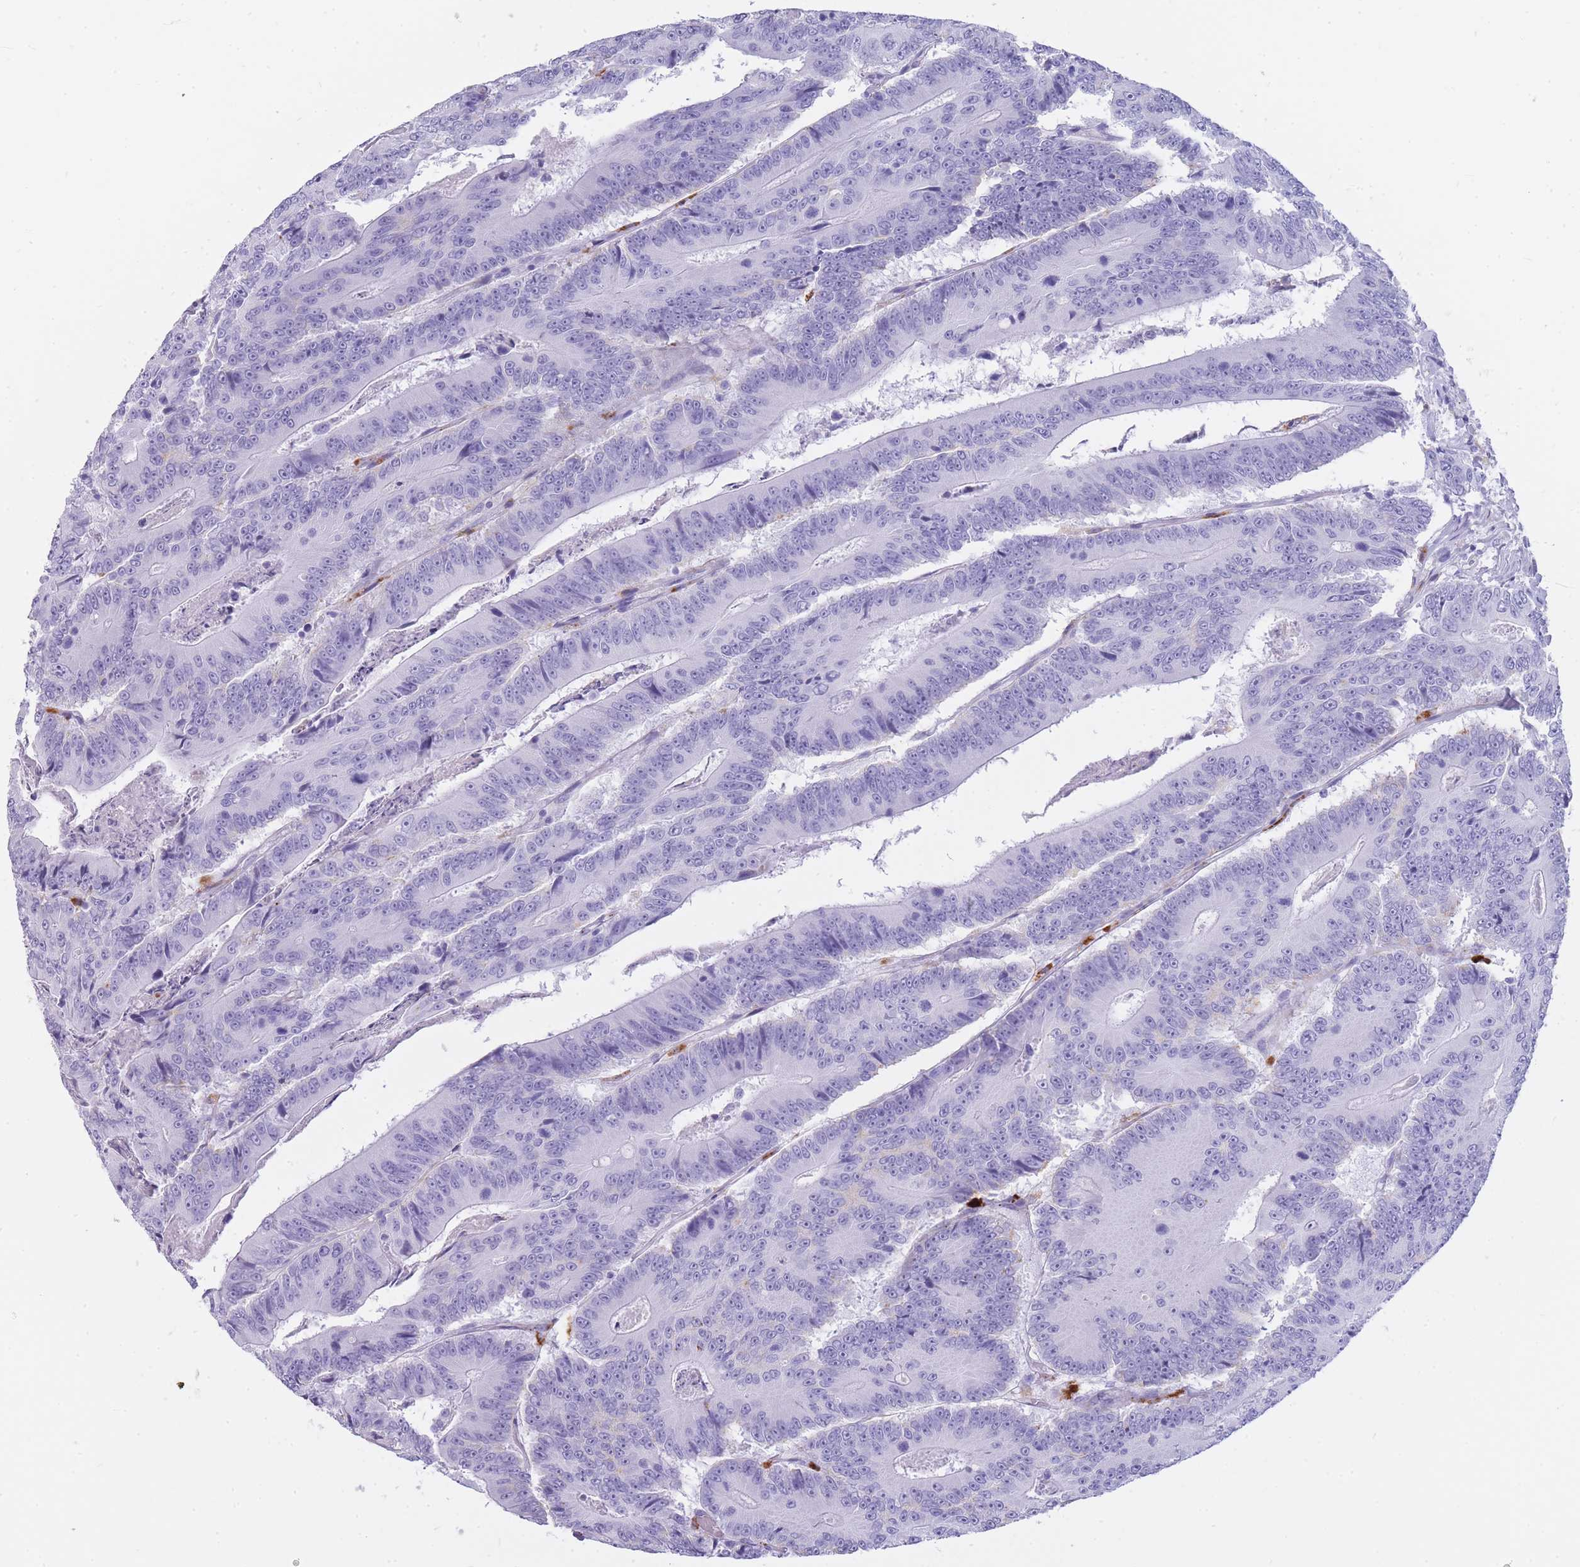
{"staining": {"intensity": "negative", "quantity": "none", "location": "none"}, "tissue": "colorectal cancer", "cell_type": "Tumor cells", "image_type": "cancer", "snomed": [{"axis": "morphology", "description": "Adenocarcinoma, NOS"}, {"axis": "topography", "description": "Colon"}], "caption": "This histopathology image is of colorectal cancer stained with immunohistochemistry to label a protein in brown with the nuclei are counter-stained blue. There is no expression in tumor cells.", "gene": "GAA", "patient": {"sex": "male", "age": 83}}